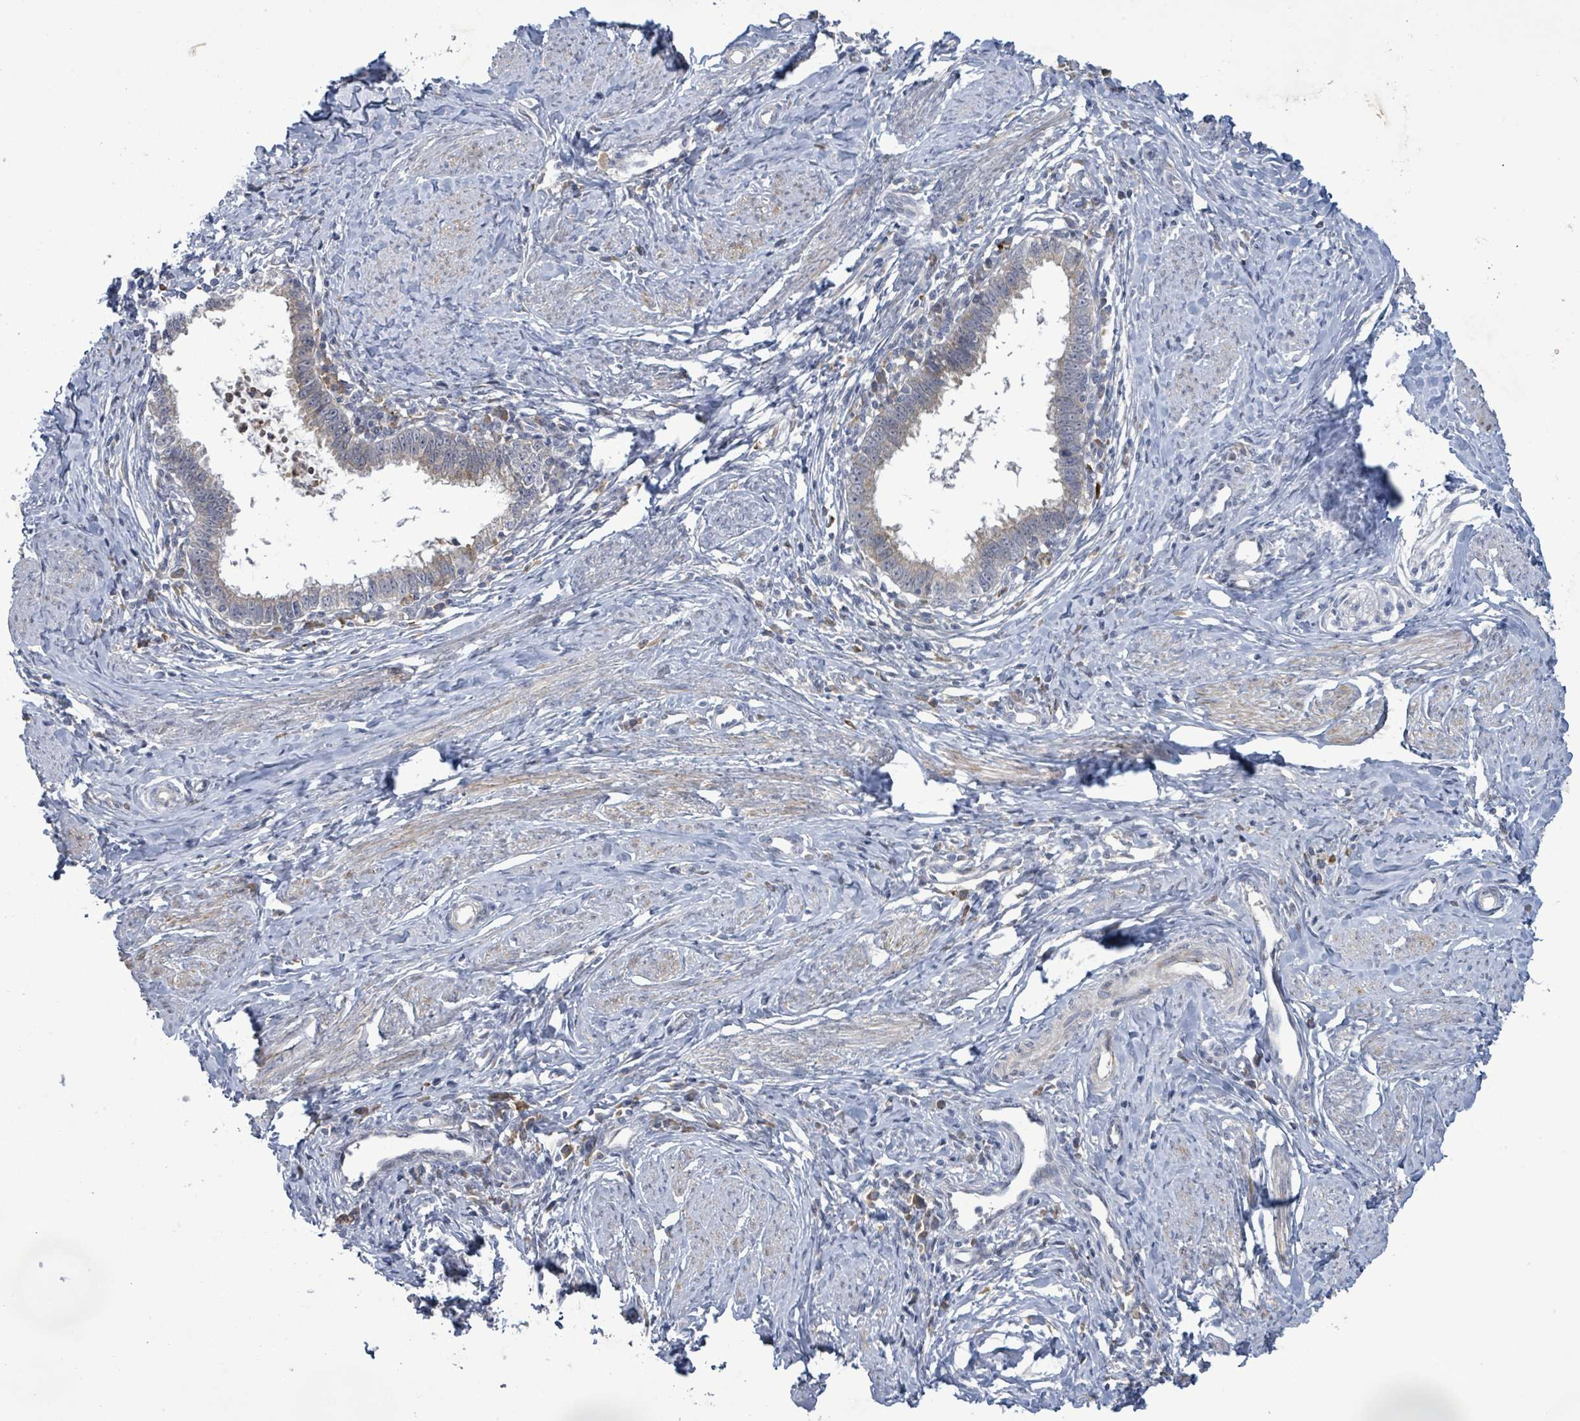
{"staining": {"intensity": "negative", "quantity": "none", "location": "none"}, "tissue": "cervical cancer", "cell_type": "Tumor cells", "image_type": "cancer", "snomed": [{"axis": "morphology", "description": "Adenocarcinoma, NOS"}, {"axis": "topography", "description": "Cervix"}], "caption": "Immunohistochemical staining of human cervical cancer shows no significant expression in tumor cells.", "gene": "SLIT3", "patient": {"sex": "female", "age": 36}}